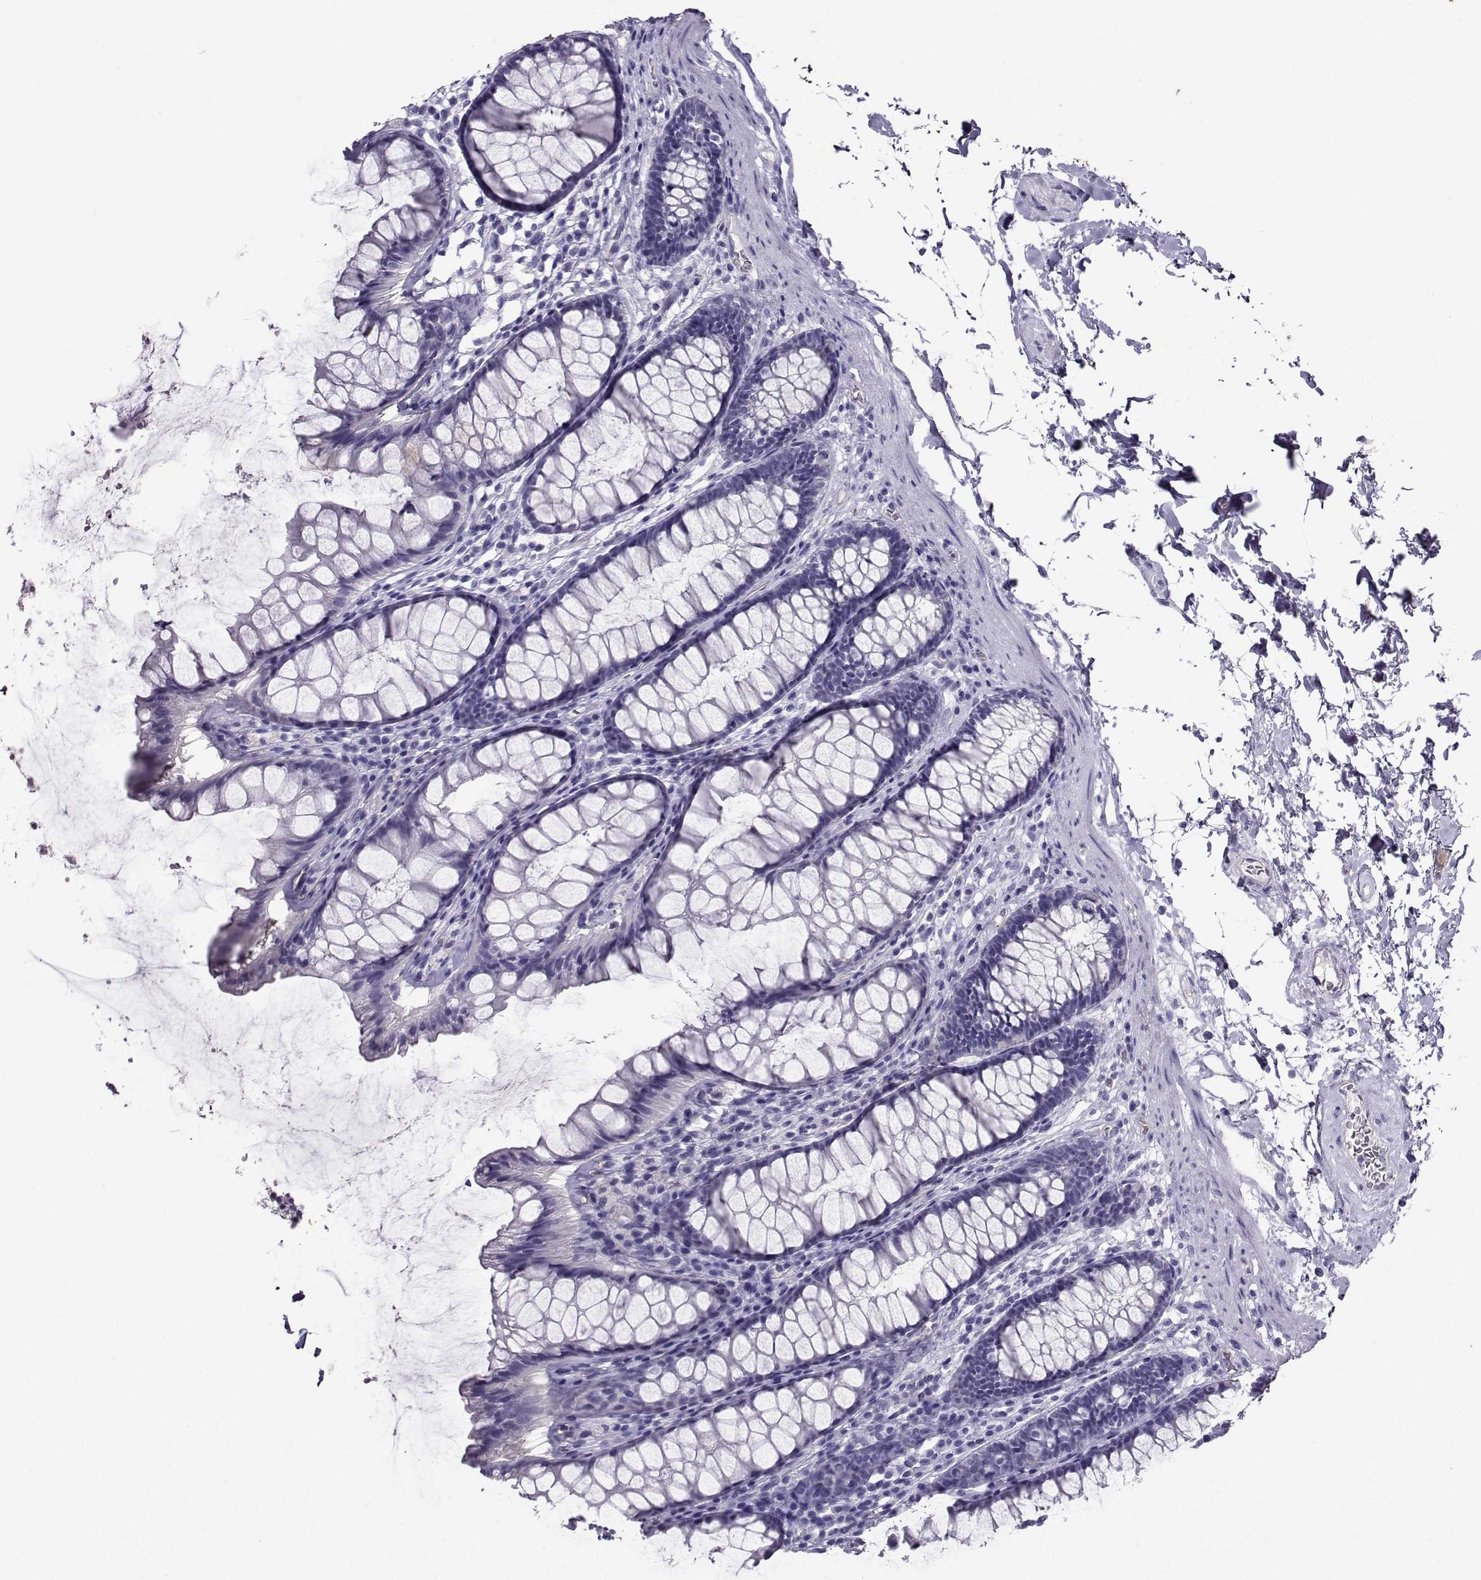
{"staining": {"intensity": "negative", "quantity": "none", "location": "none"}, "tissue": "rectum", "cell_type": "Glandular cells", "image_type": "normal", "snomed": [{"axis": "morphology", "description": "Normal tissue, NOS"}, {"axis": "topography", "description": "Rectum"}], "caption": "Immunohistochemistry image of unremarkable rectum: human rectum stained with DAB (3,3'-diaminobenzidine) demonstrates no significant protein positivity in glandular cells. (DAB (3,3'-diaminobenzidine) IHC visualized using brightfield microscopy, high magnification).", "gene": "CLUL1", "patient": {"sex": "male", "age": 72}}